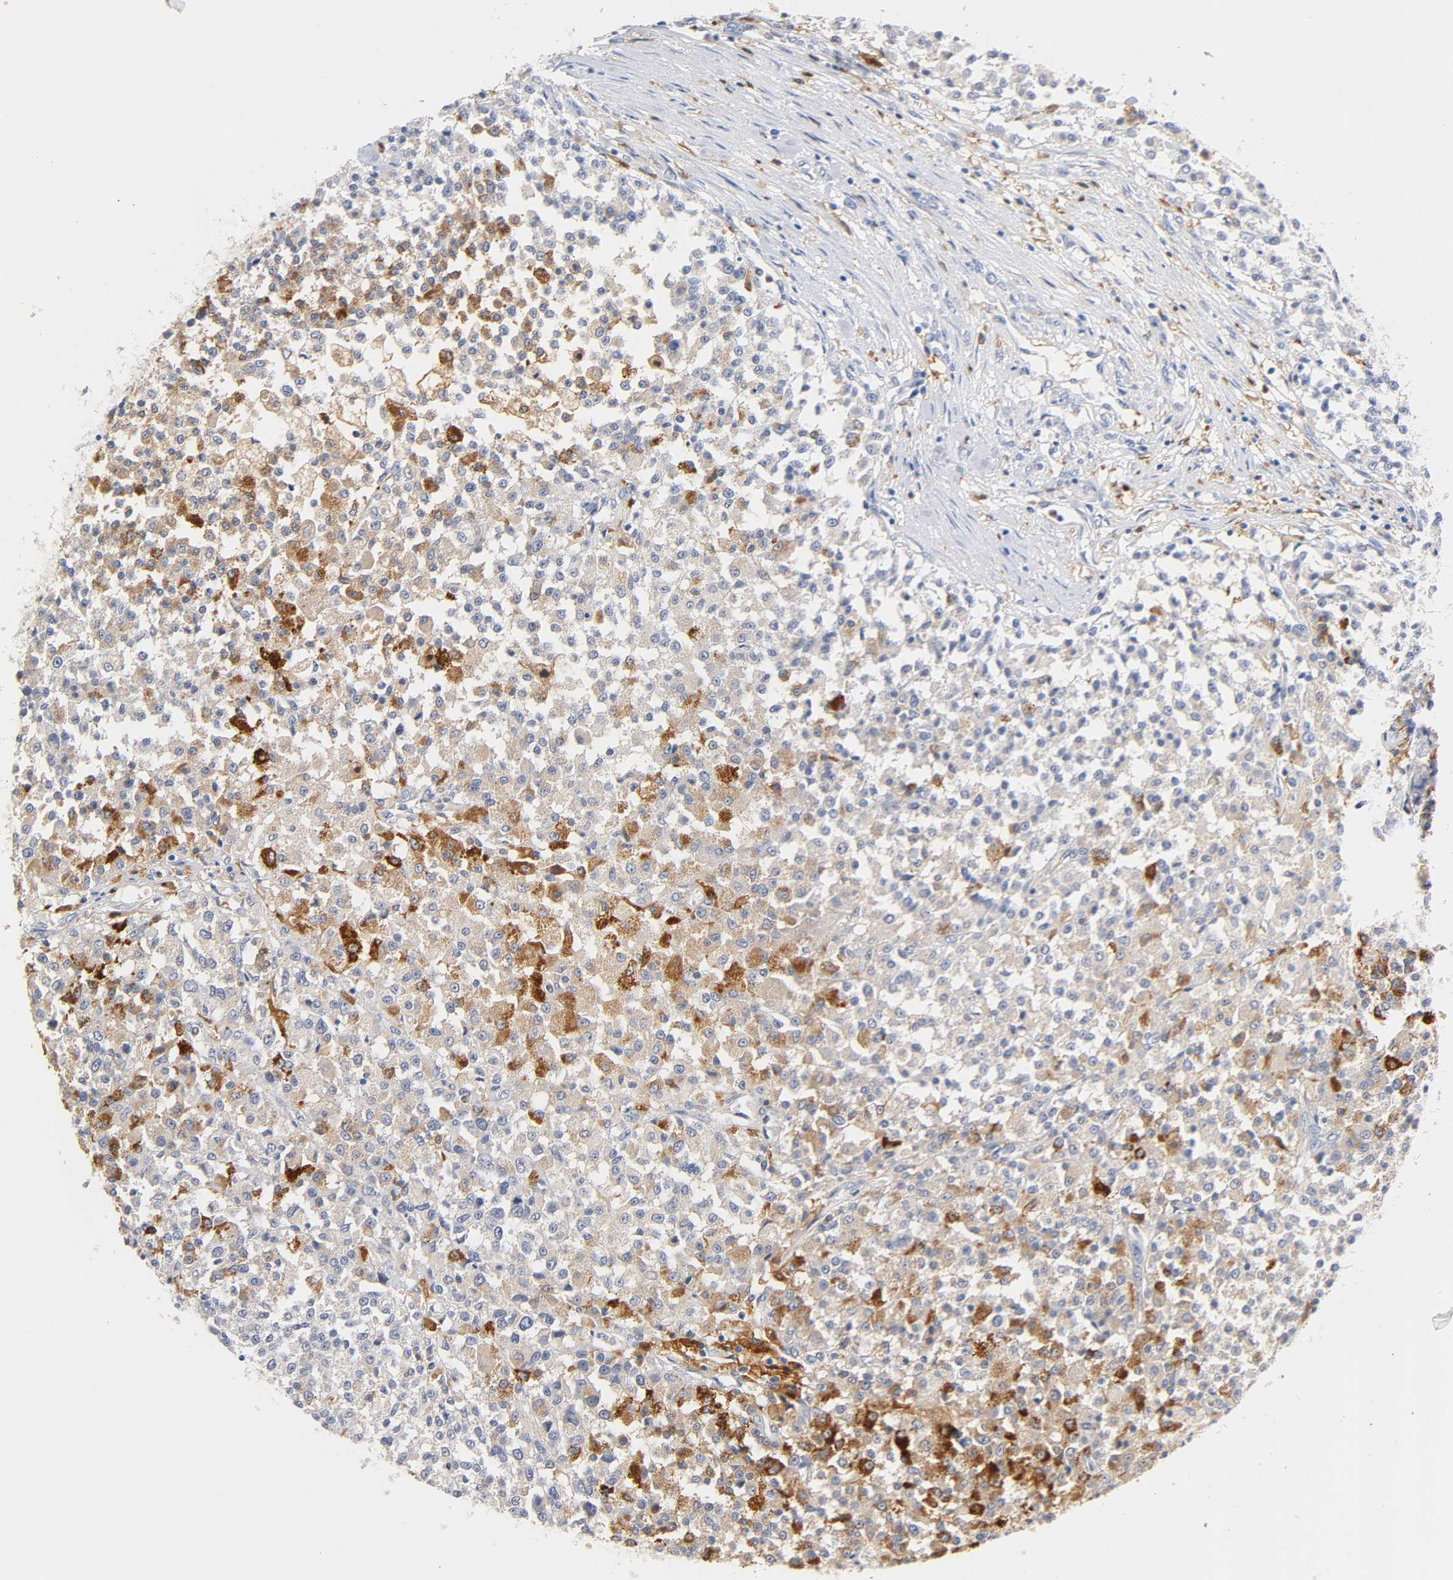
{"staining": {"intensity": "moderate", "quantity": "<25%", "location": "cytoplasmic/membranous"}, "tissue": "testis cancer", "cell_type": "Tumor cells", "image_type": "cancer", "snomed": [{"axis": "morphology", "description": "Seminoma, NOS"}, {"axis": "topography", "description": "Testis"}], "caption": "A micrograph of human testis cancer (seminoma) stained for a protein displays moderate cytoplasmic/membranous brown staining in tumor cells. (IHC, brightfield microscopy, high magnification).", "gene": "IL18", "patient": {"sex": "male", "age": 59}}